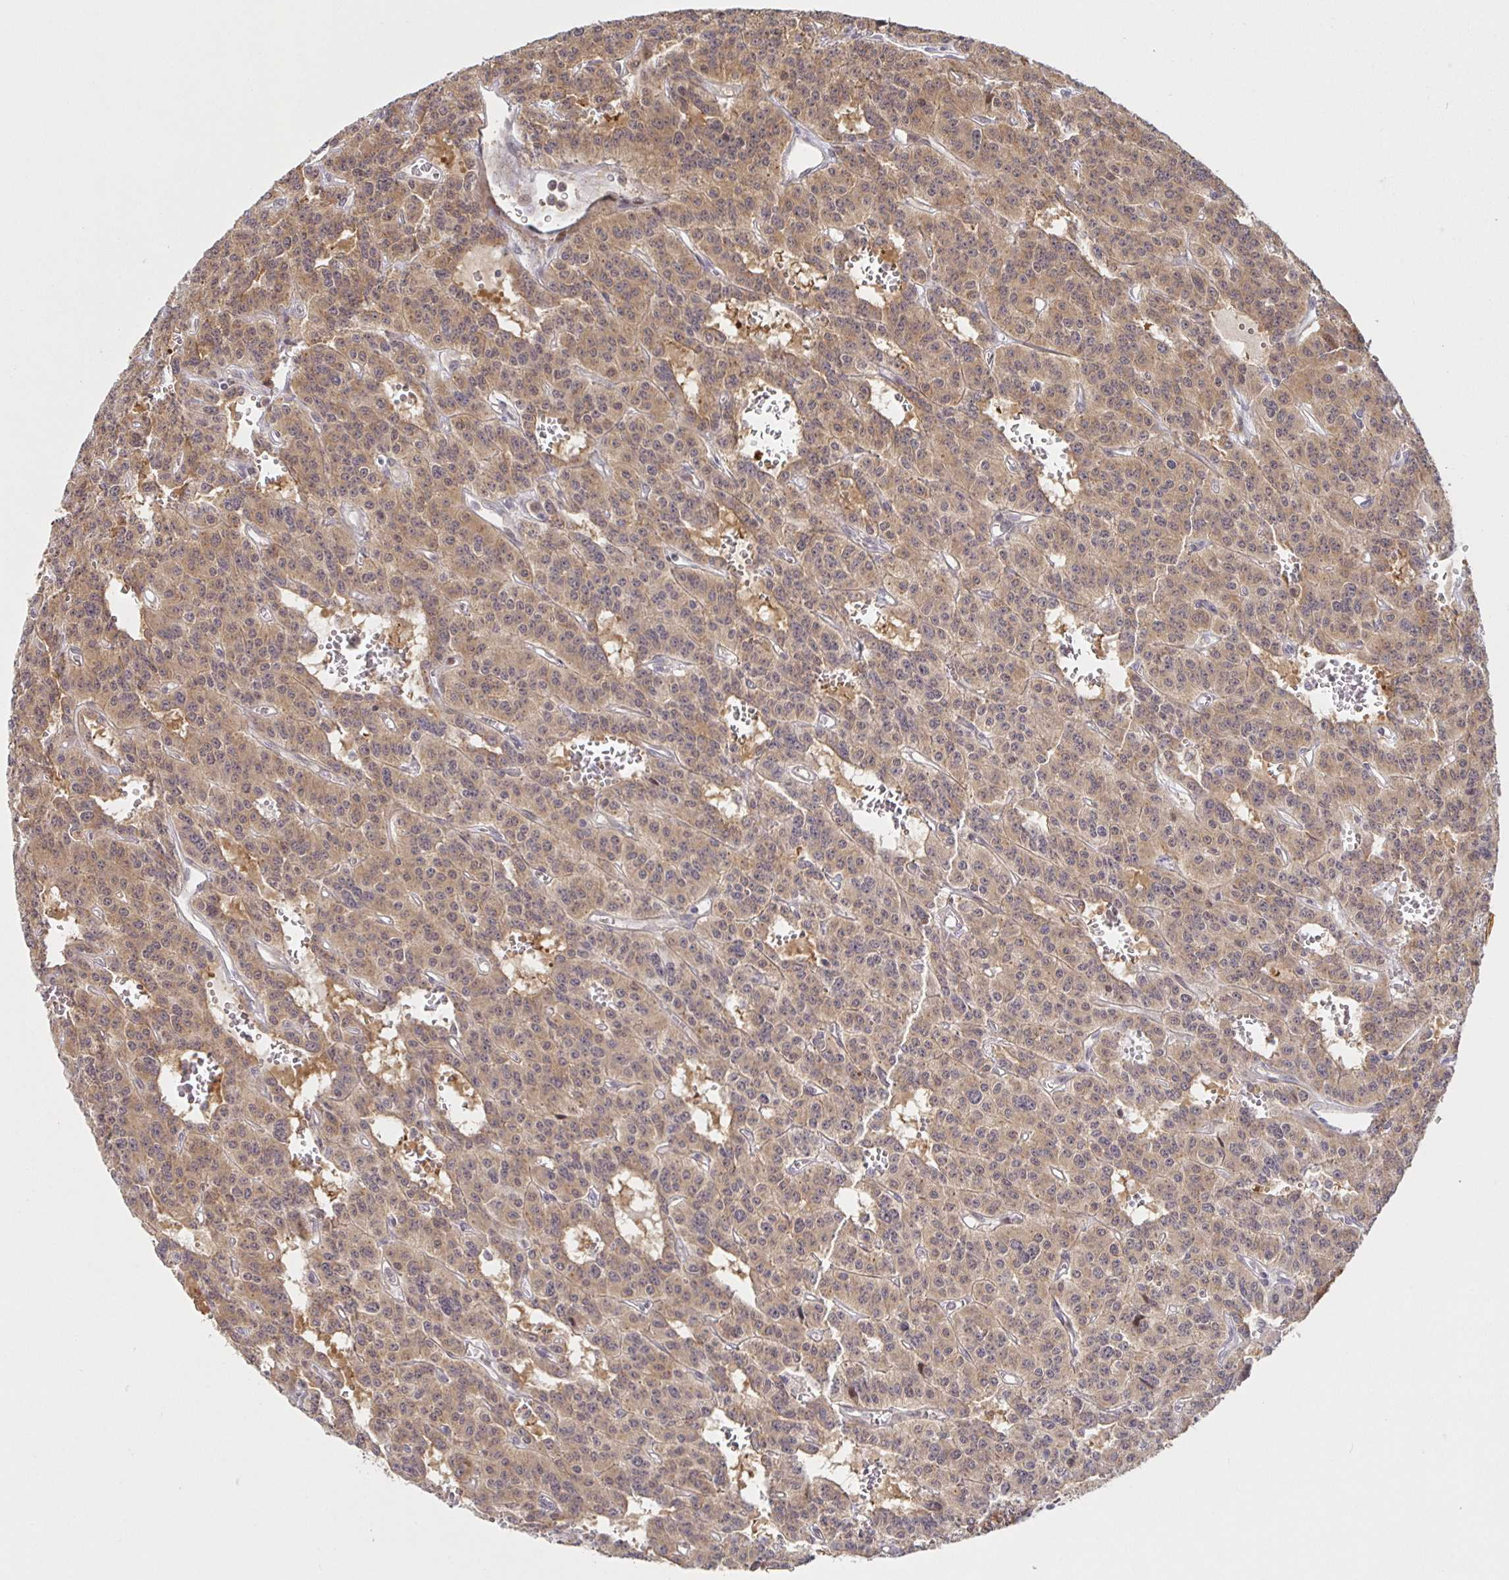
{"staining": {"intensity": "moderate", "quantity": ">75%", "location": "cytoplasmic/membranous"}, "tissue": "carcinoid", "cell_type": "Tumor cells", "image_type": "cancer", "snomed": [{"axis": "morphology", "description": "Carcinoid, malignant, NOS"}, {"axis": "topography", "description": "Lung"}], "caption": "Protein staining by immunohistochemistry (IHC) displays moderate cytoplasmic/membranous positivity in approximately >75% of tumor cells in carcinoid.", "gene": "AACS", "patient": {"sex": "female", "age": 71}}